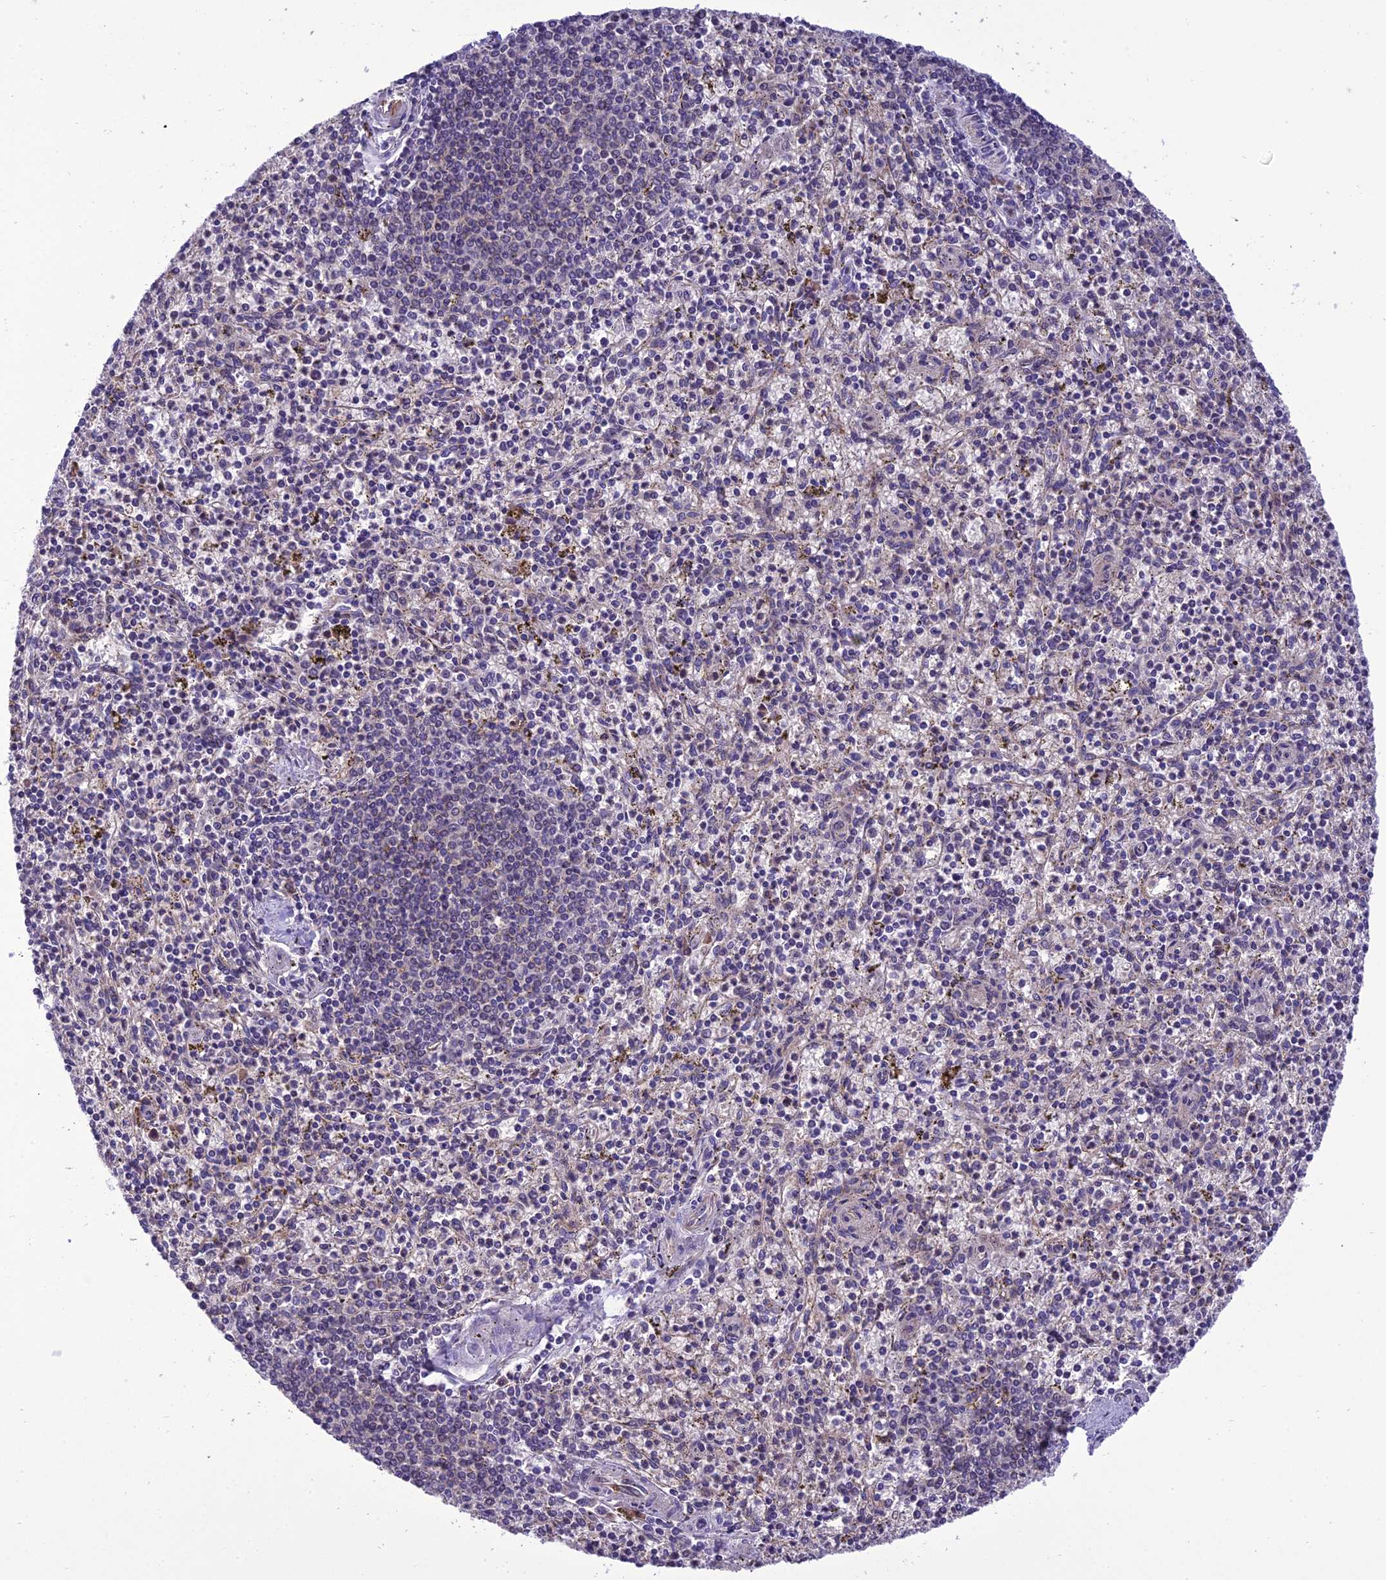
{"staining": {"intensity": "negative", "quantity": "none", "location": "none"}, "tissue": "spleen", "cell_type": "Cells in red pulp", "image_type": "normal", "snomed": [{"axis": "morphology", "description": "Normal tissue, NOS"}, {"axis": "topography", "description": "Spleen"}], "caption": "This is a photomicrograph of IHC staining of unremarkable spleen, which shows no positivity in cells in red pulp.", "gene": "BORCS6", "patient": {"sex": "male", "age": 72}}